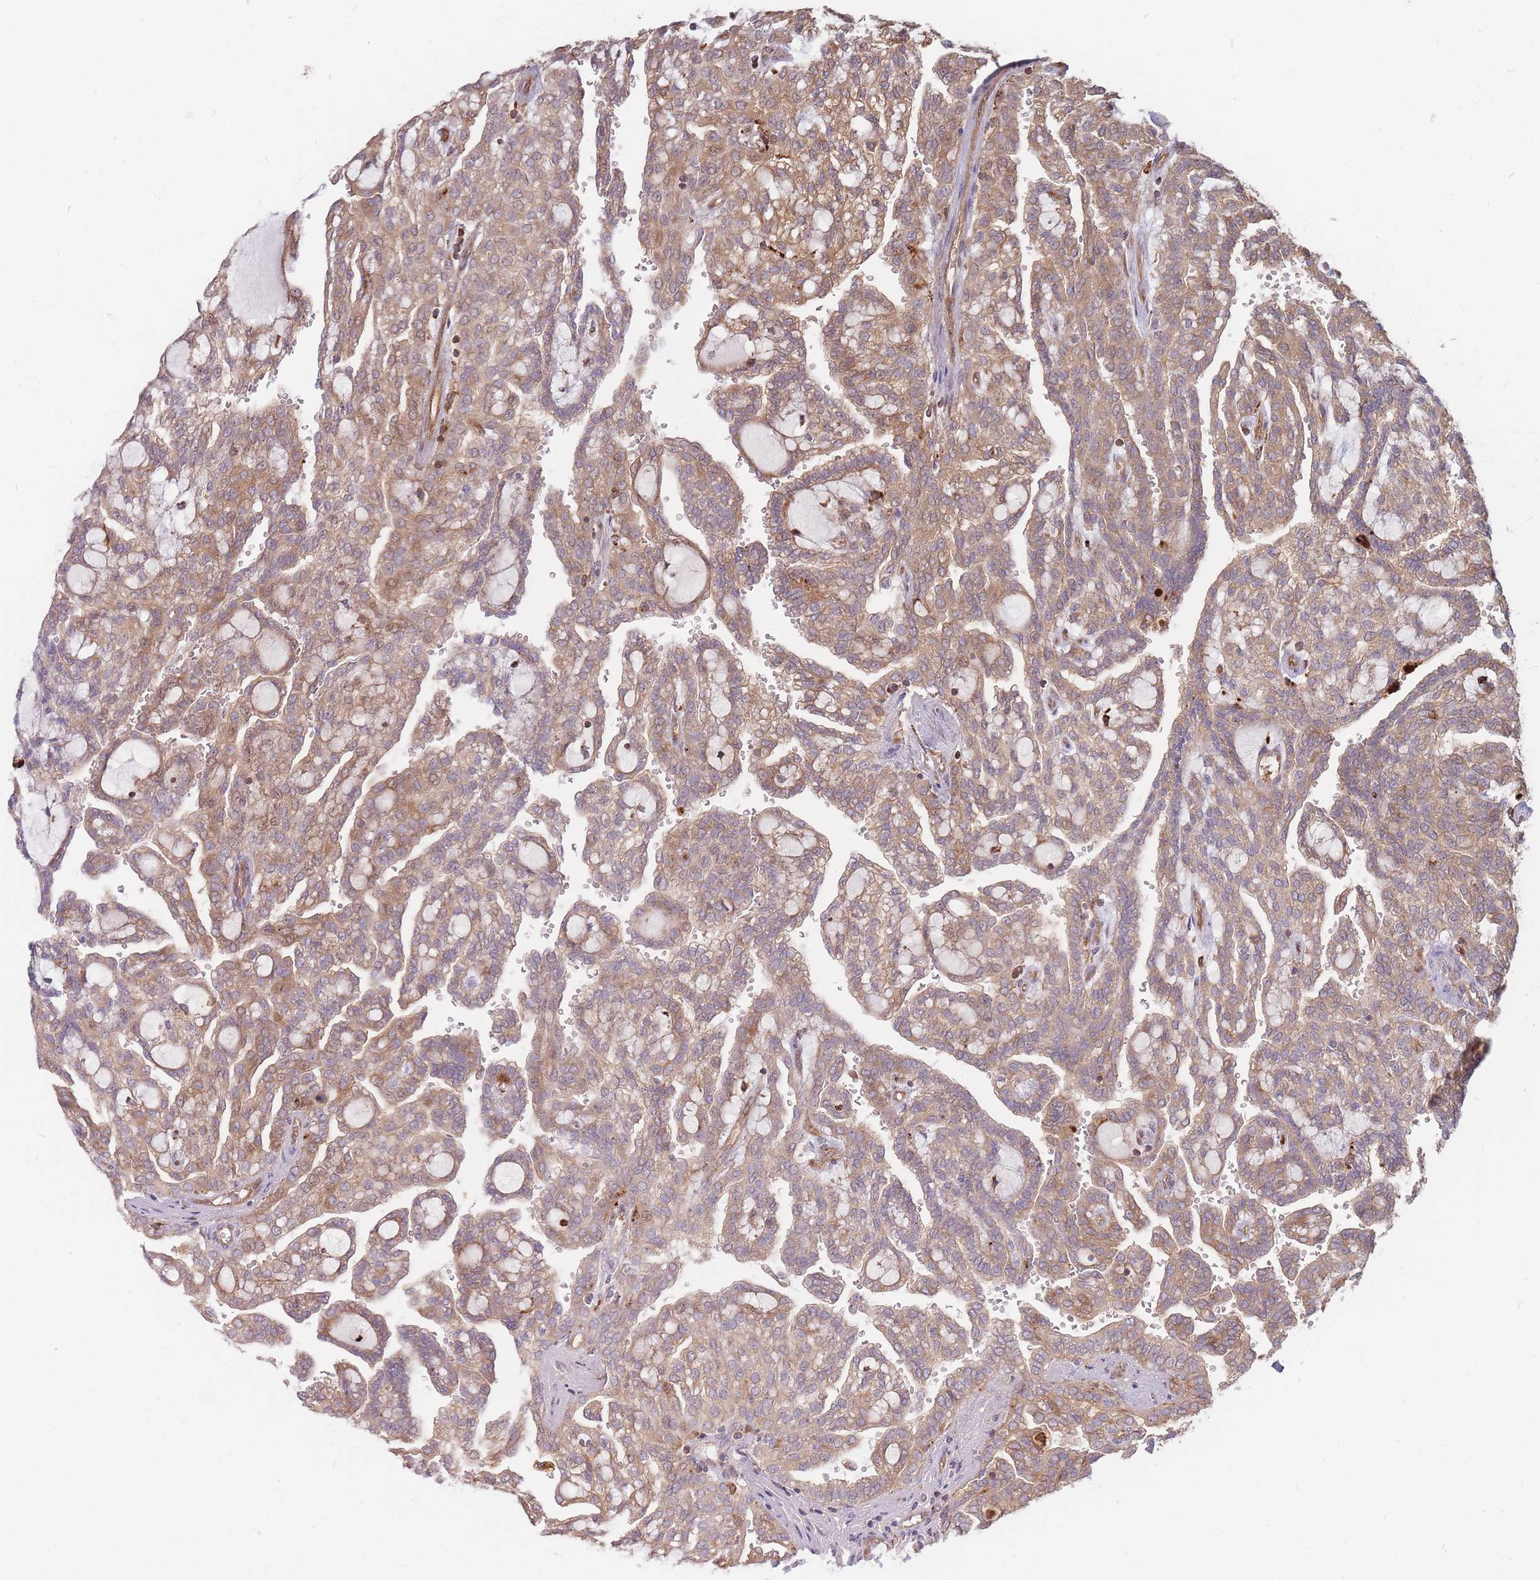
{"staining": {"intensity": "strong", "quantity": ">75%", "location": "cytoplasmic/membranous"}, "tissue": "renal cancer", "cell_type": "Tumor cells", "image_type": "cancer", "snomed": [{"axis": "morphology", "description": "Adenocarcinoma, NOS"}, {"axis": "topography", "description": "Kidney"}], "caption": "Renal adenocarcinoma stained with a brown dye displays strong cytoplasmic/membranous positive positivity in approximately >75% of tumor cells.", "gene": "RASSF2", "patient": {"sex": "male", "age": 63}}